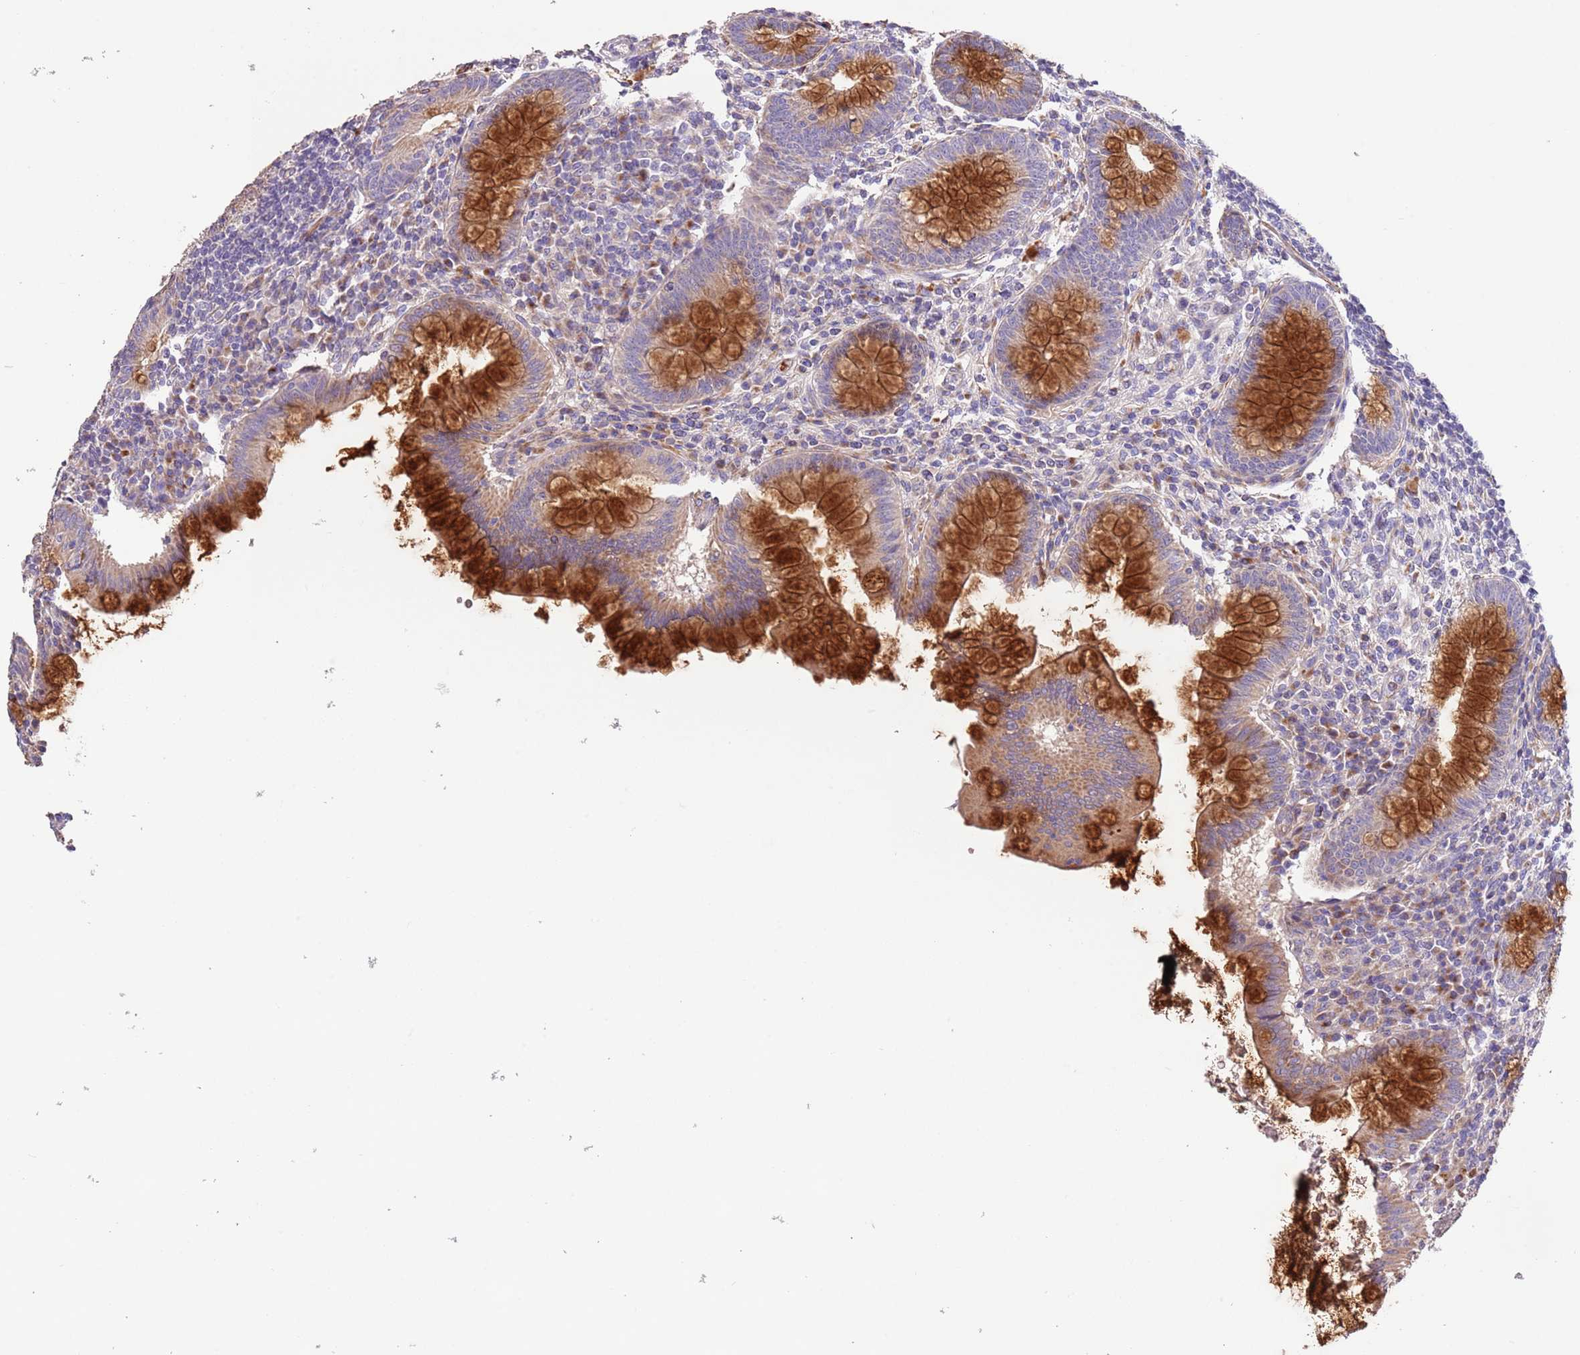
{"staining": {"intensity": "strong", "quantity": ">75%", "location": "cytoplasmic/membranous"}, "tissue": "appendix", "cell_type": "Glandular cells", "image_type": "normal", "snomed": [{"axis": "morphology", "description": "Normal tissue, NOS"}, {"axis": "topography", "description": "Appendix"}], "caption": "The image displays a brown stain indicating the presence of a protein in the cytoplasmic/membranous of glandular cells in appendix. The staining is performed using DAB (3,3'-diaminobenzidine) brown chromogen to label protein expression. The nuclei are counter-stained blue using hematoxylin.", "gene": "PIGA", "patient": {"sex": "female", "age": 33}}